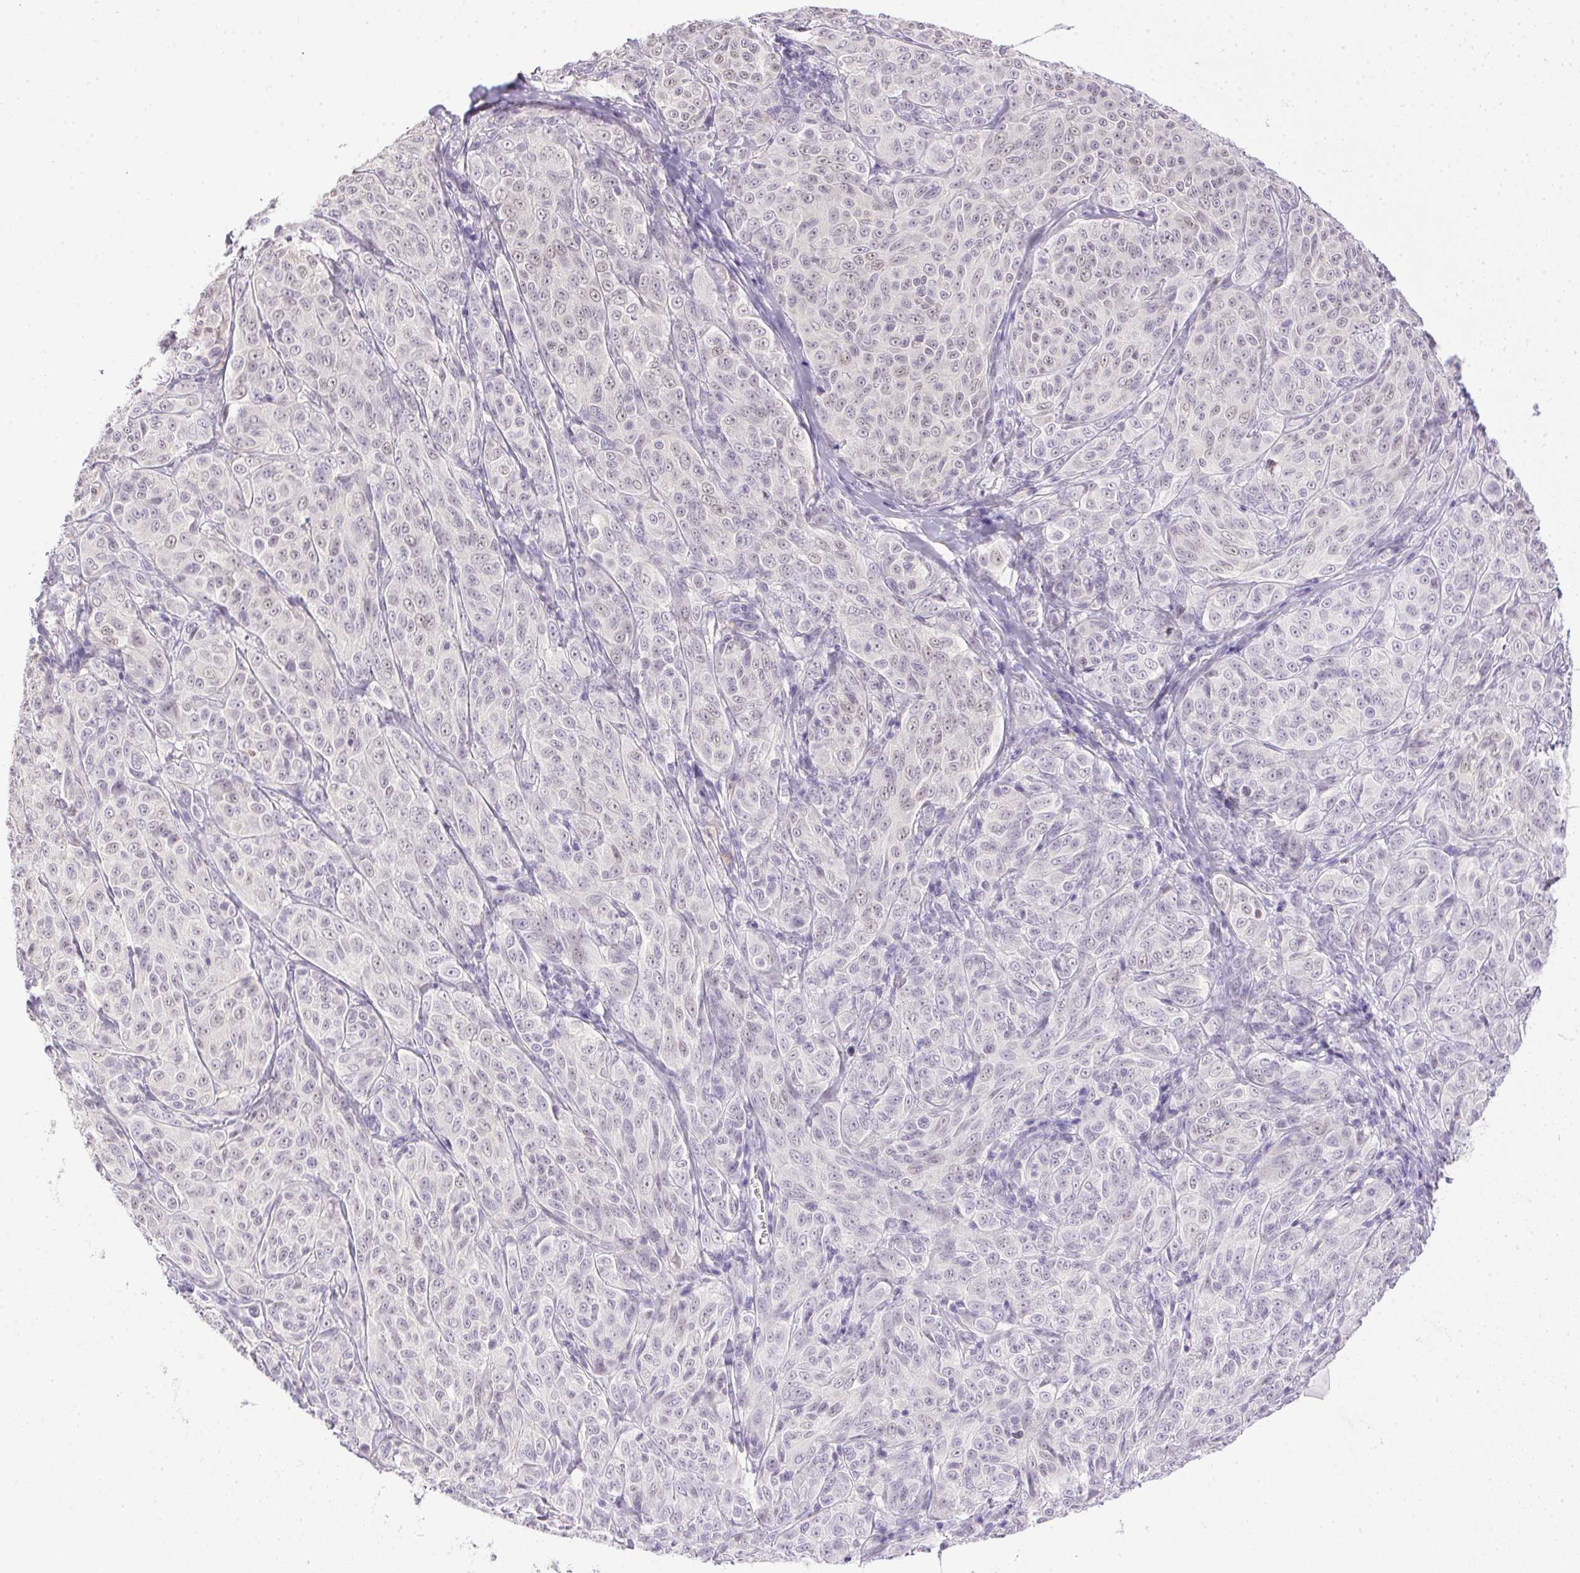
{"staining": {"intensity": "negative", "quantity": "none", "location": "none"}, "tissue": "melanoma", "cell_type": "Tumor cells", "image_type": "cancer", "snomed": [{"axis": "morphology", "description": "Malignant melanoma, NOS"}, {"axis": "topography", "description": "Skin"}], "caption": "IHC of malignant melanoma shows no positivity in tumor cells. (Brightfield microscopy of DAB immunohistochemistry at high magnification).", "gene": "PRL", "patient": {"sex": "male", "age": 89}}